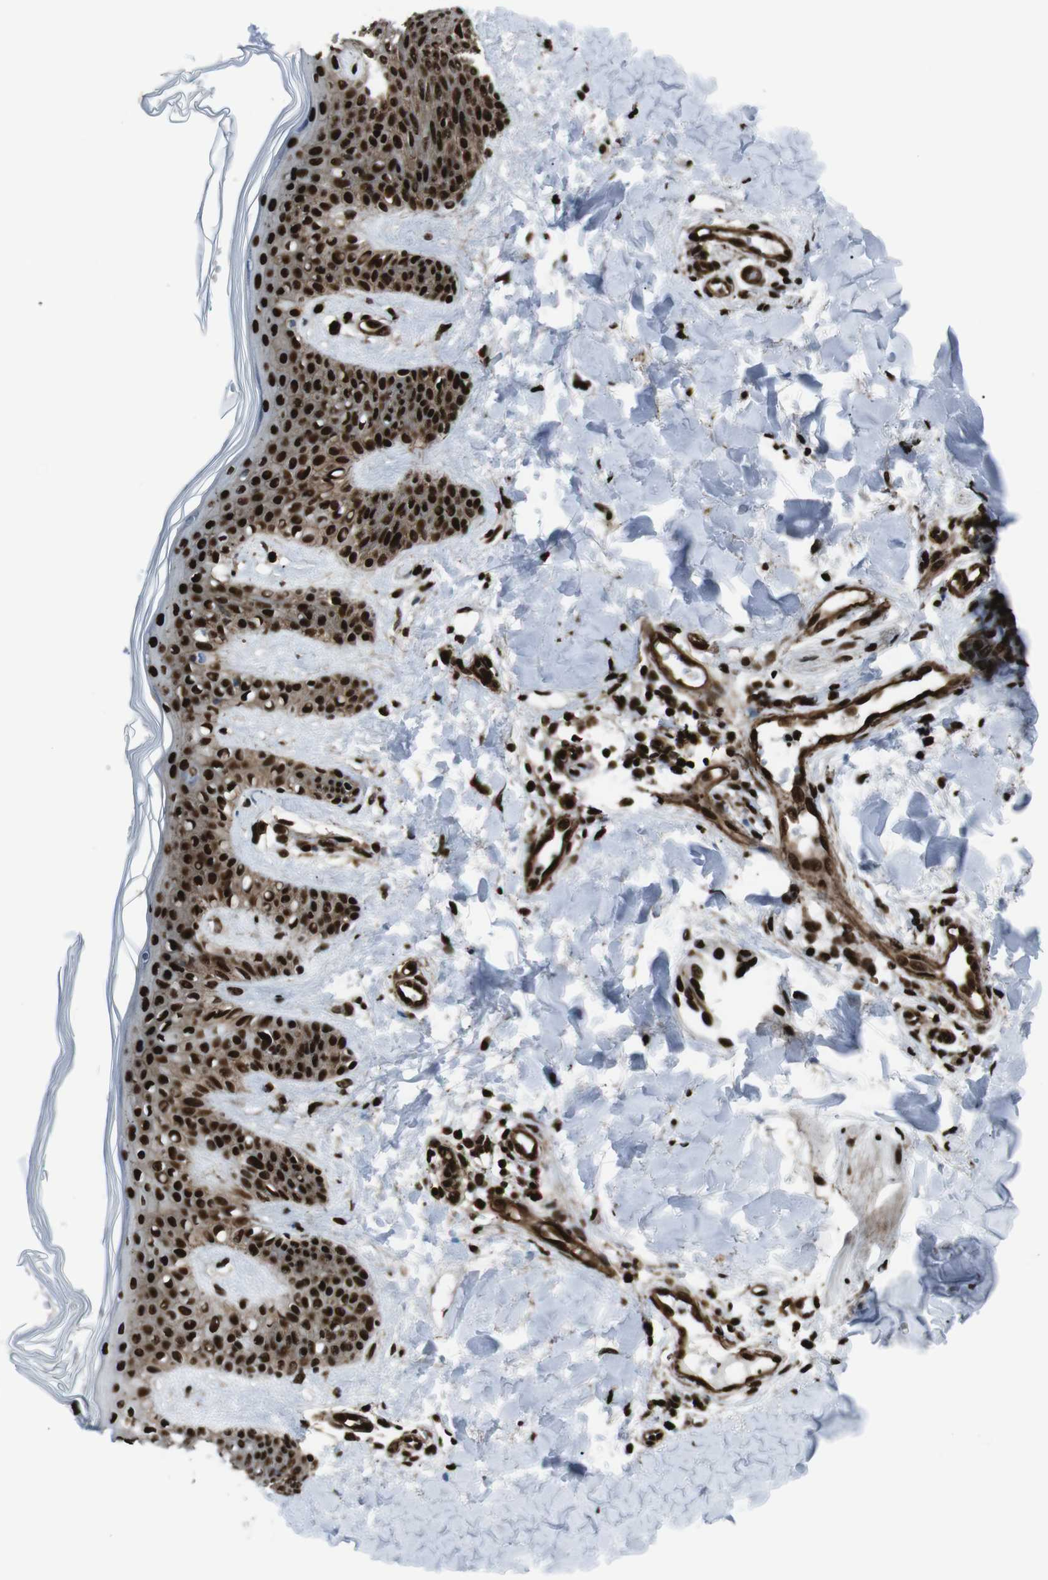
{"staining": {"intensity": "strong", "quantity": ">75%", "location": "nuclear"}, "tissue": "skin", "cell_type": "Fibroblasts", "image_type": "normal", "snomed": [{"axis": "morphology", "description": "Normal tissue, NOS"}, {"axis": "topography", "description": "Skin"}], "caption": "This is an image of IHC staining of benign skin, which shows strong expression in the nuclear of fibroblasts.", "gene": "HNRNPU", "patient": {"sex": "male", "age": 16}}